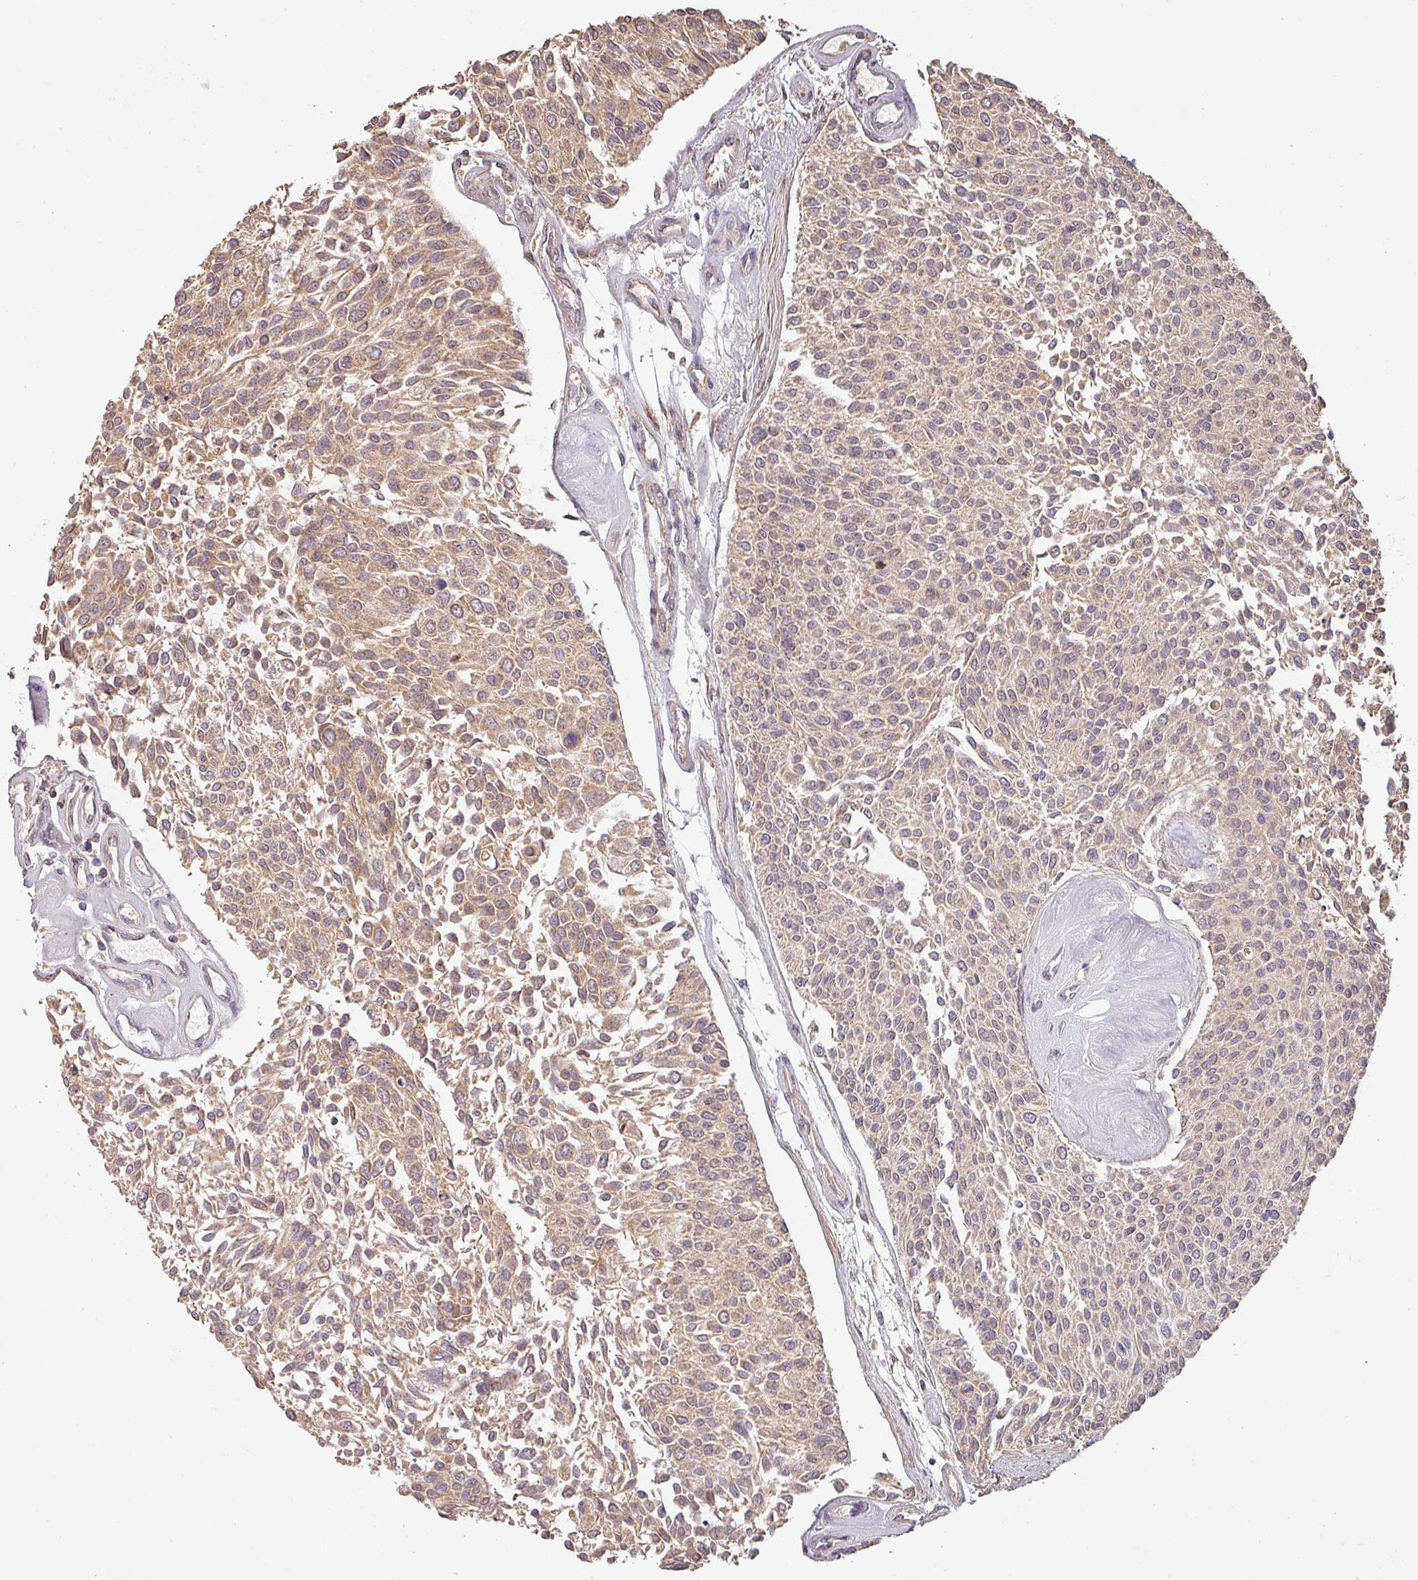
{"staining": {"intensity": "weak", "quantity": "25%-75%", "location": "cytoplasmic/membranous"}, "tissue": "urothelial cancer", "cell_type": "Tumor cells", "image_type": "cancer", "snomed": [{"axis": "morphology", "description": "Urothelial carcinoma, NOS"}, {"axis": "topography", "description": "Urinary bladder"}], "caption": "The photomicrograph demonstrates a brown stain indicating the presence of a protein in the cytoplasmic/membranous of tumor cells in urothelial cancer.", "gene": "BPIFB3", "patient": {"sex": "male", "age": 55}}